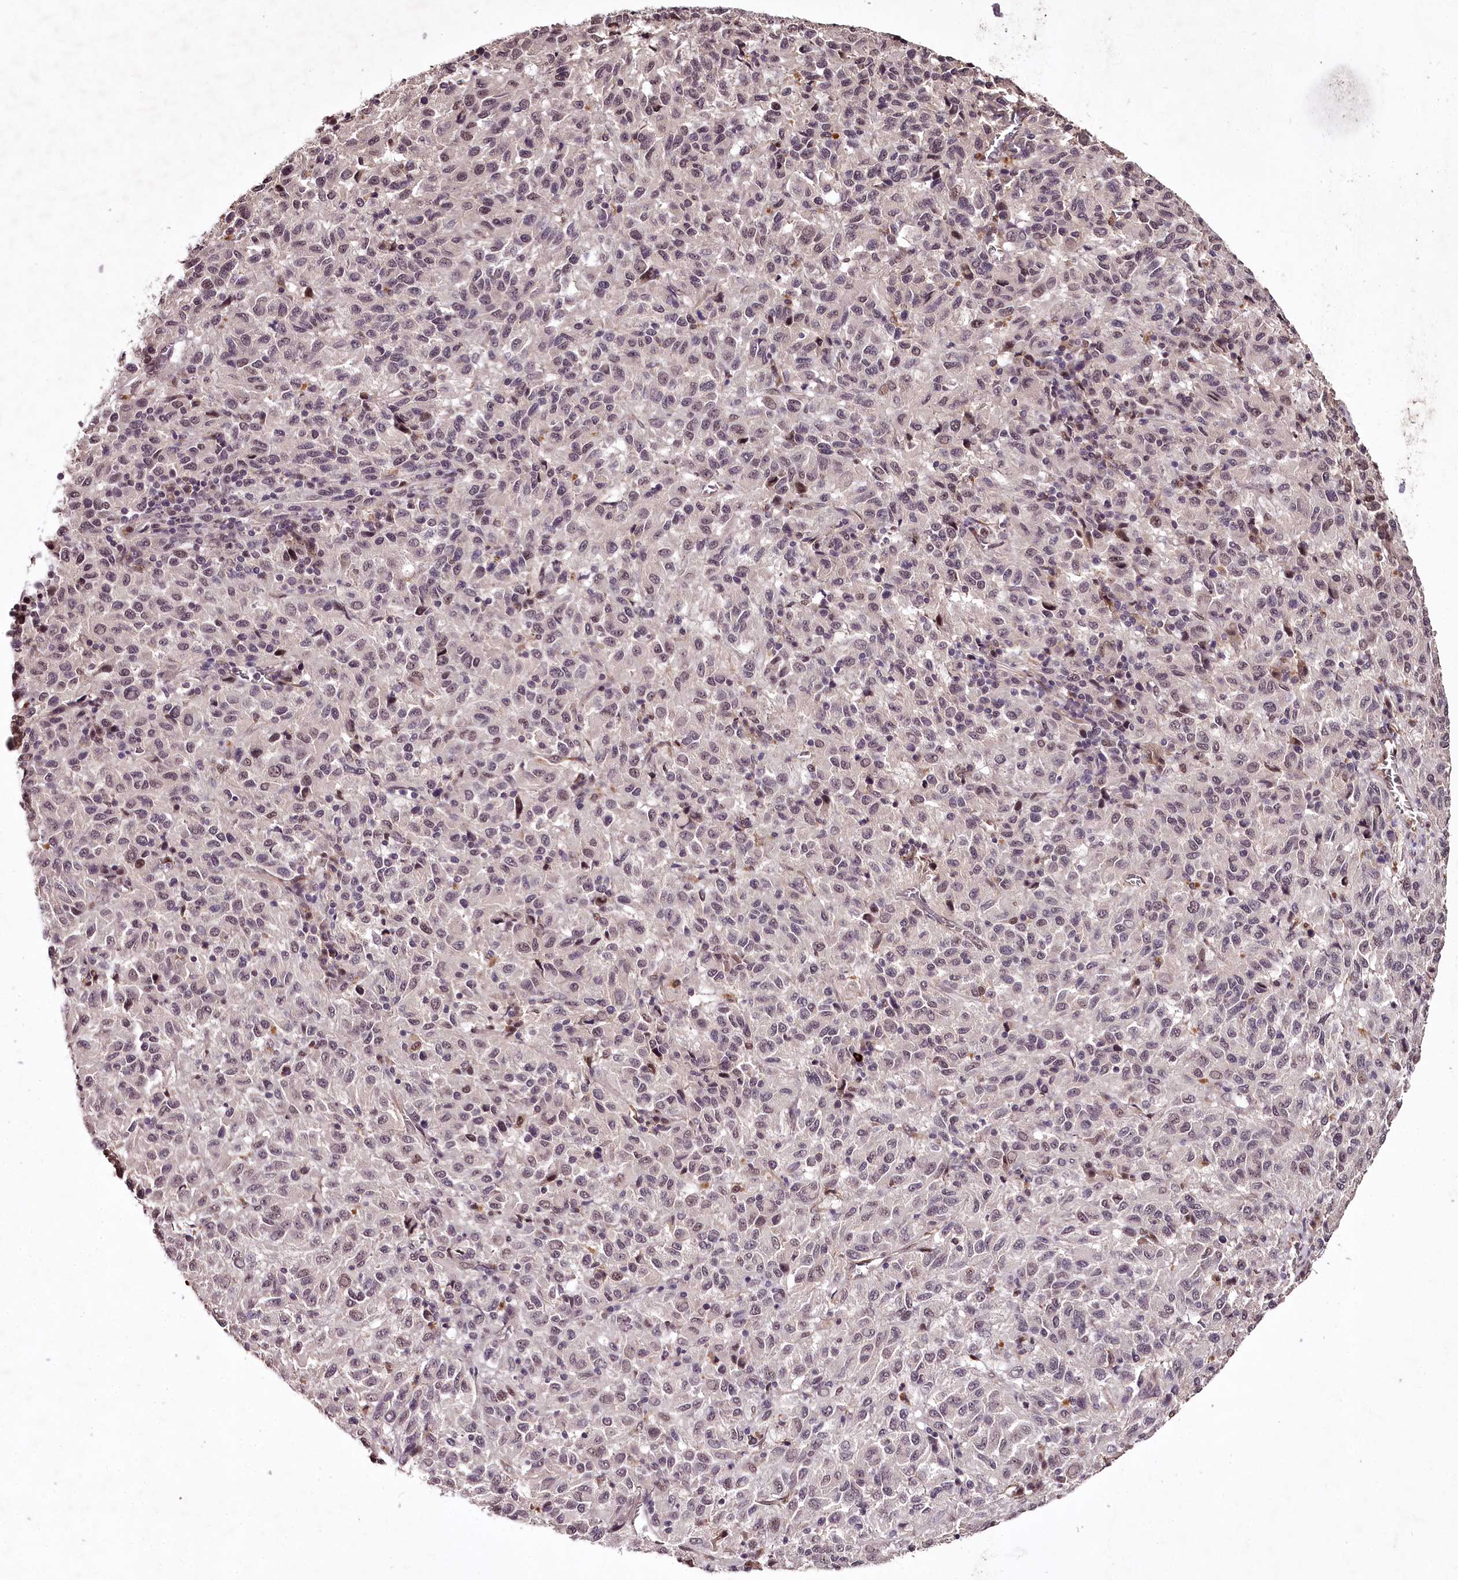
{"staining": {"intensity": "moderate", "quantity": "<25%", "location": "nuclear"}, "tissue": "melanoma", "cell_type": "Tumor cells", "image_type": "cancer", "snomed": [{"axis": "morphology", "description": "Malignant melanoma, Metastatic site"}, {"axis": "topography", "description": "Lung"}], "caption": "Melanoma tissue shows moderate nuclear expression in about <25% of tumor cells (DAB (3,3'-diaminobenzidine) = brown stain, brightfield microscopy at high magnification).", "gene": "MAML3", "patient": {"sex": "male", "age": 64}}